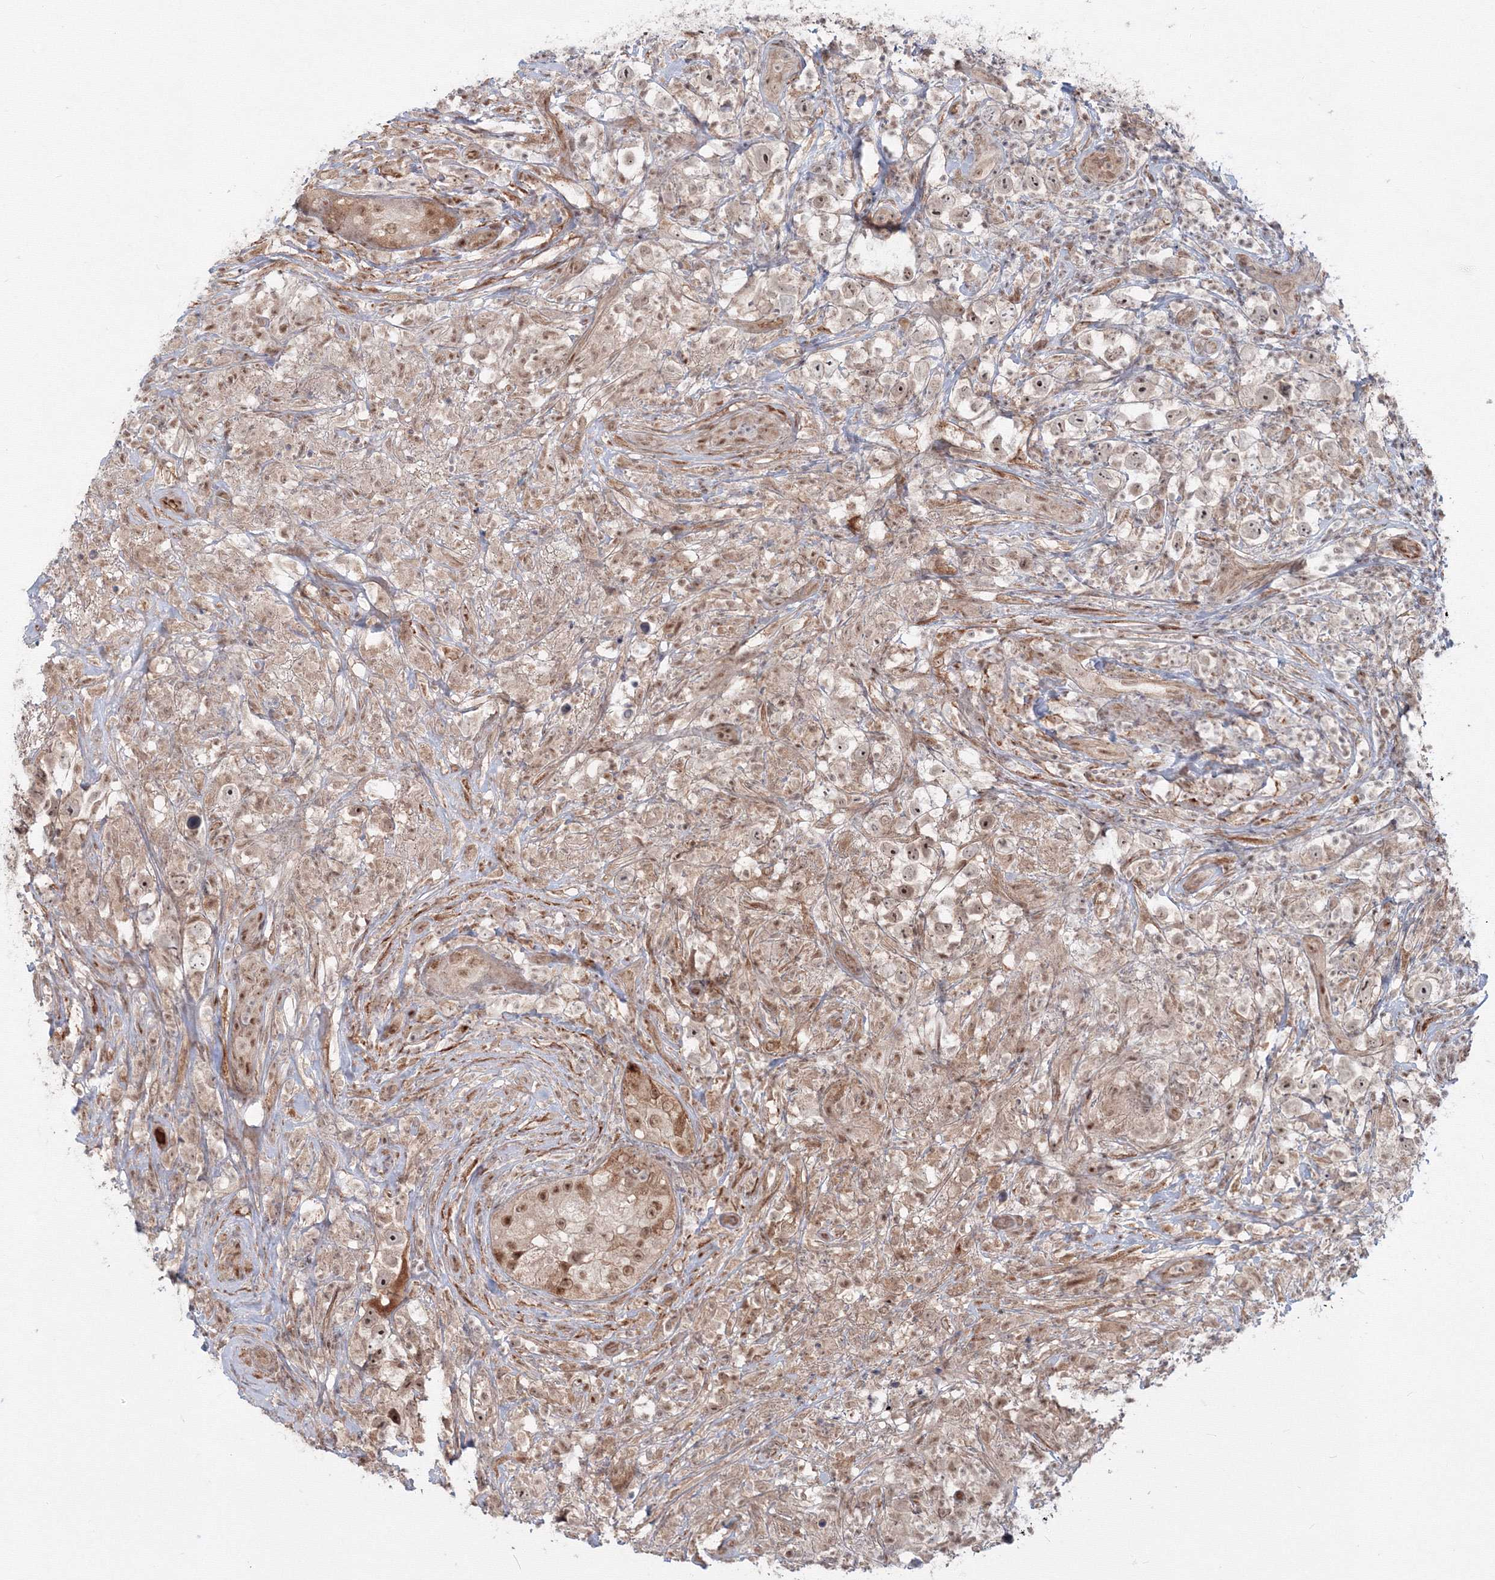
{"staining": {"intensity": "moderate", "quantity": ">75%", "location": "nuclear"}, "tissue": "testis cancer", "cell_type": "Tumor cells", "image_type": "cancer", "snomed": [{"axis": "morphology", "description": "Seminoma, NOS"}, {"axis": "topography", "description": "Testis"}], "caption": "Moderate nuclear protein expression is present in about >75% of tumor cells in seminoma (testis). The staining is performed using DAB (3,3'-diaminobenzidine) brown chromogen to label protein expression. The nuclei are counter-stained blue using hematoxylin.", "gene": "SH3PXD2A", "patient": {"sex": "male", "age": 49}}